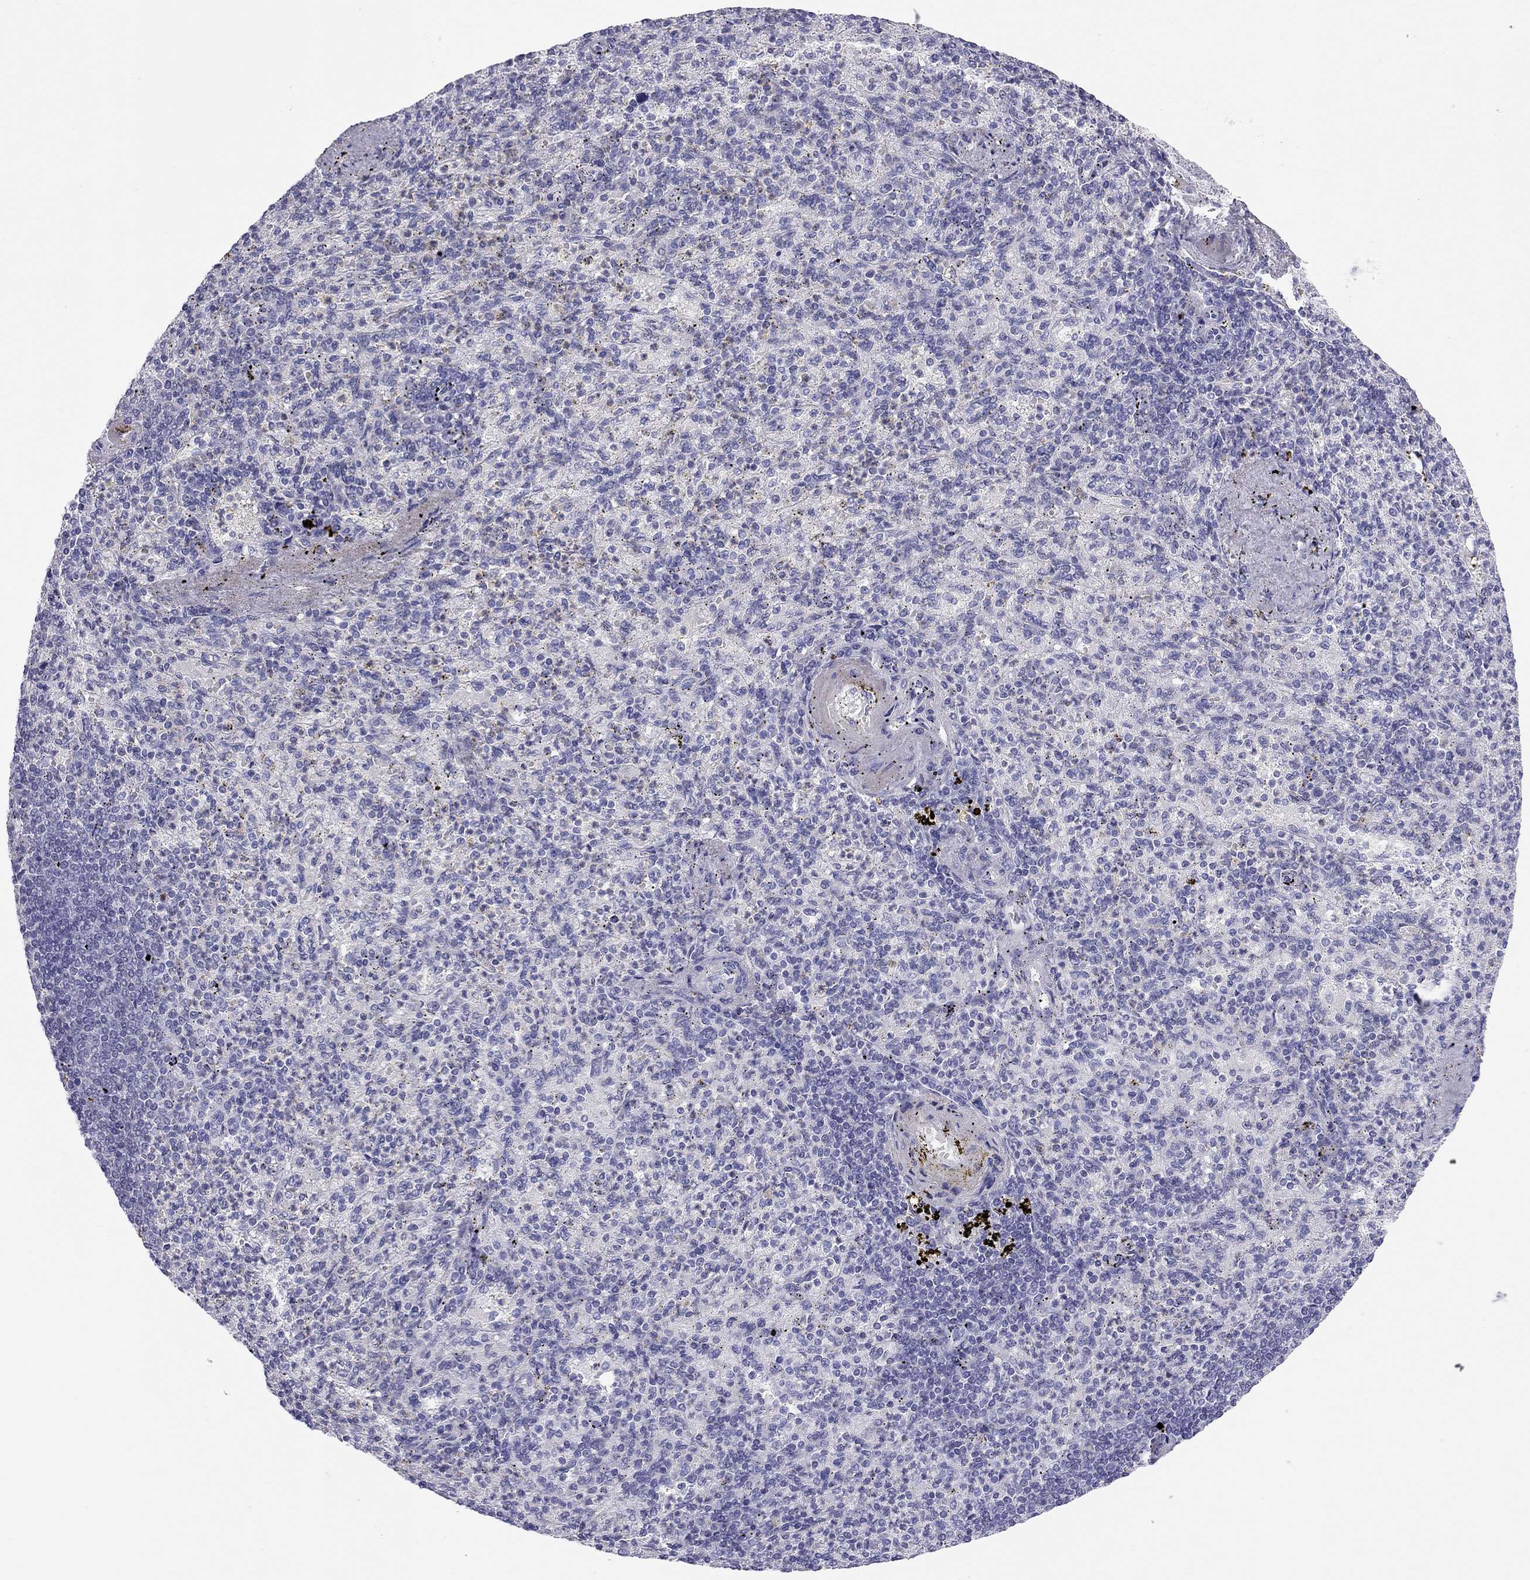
{"staining": {"intensity": "negative", "quantity": "none", "location": "none"}, "tissue": "spleen", "cell_type": "Cells in red pulp", "image_type": "normal", "snomed": [{"axis": "morphology", "description": "Normal tissue, NOS"}, {"axis": "topography", "description": "Spleen"}], "caption": "Spleen was stained to show a protein in brown. There is no significant staining in cells in red pulp. (DAB immunohistochemistry visualized using brightfield microscopy, high magnification).", "gene": "TRPM3", "patient": {"sex": "female", "age": 74}}